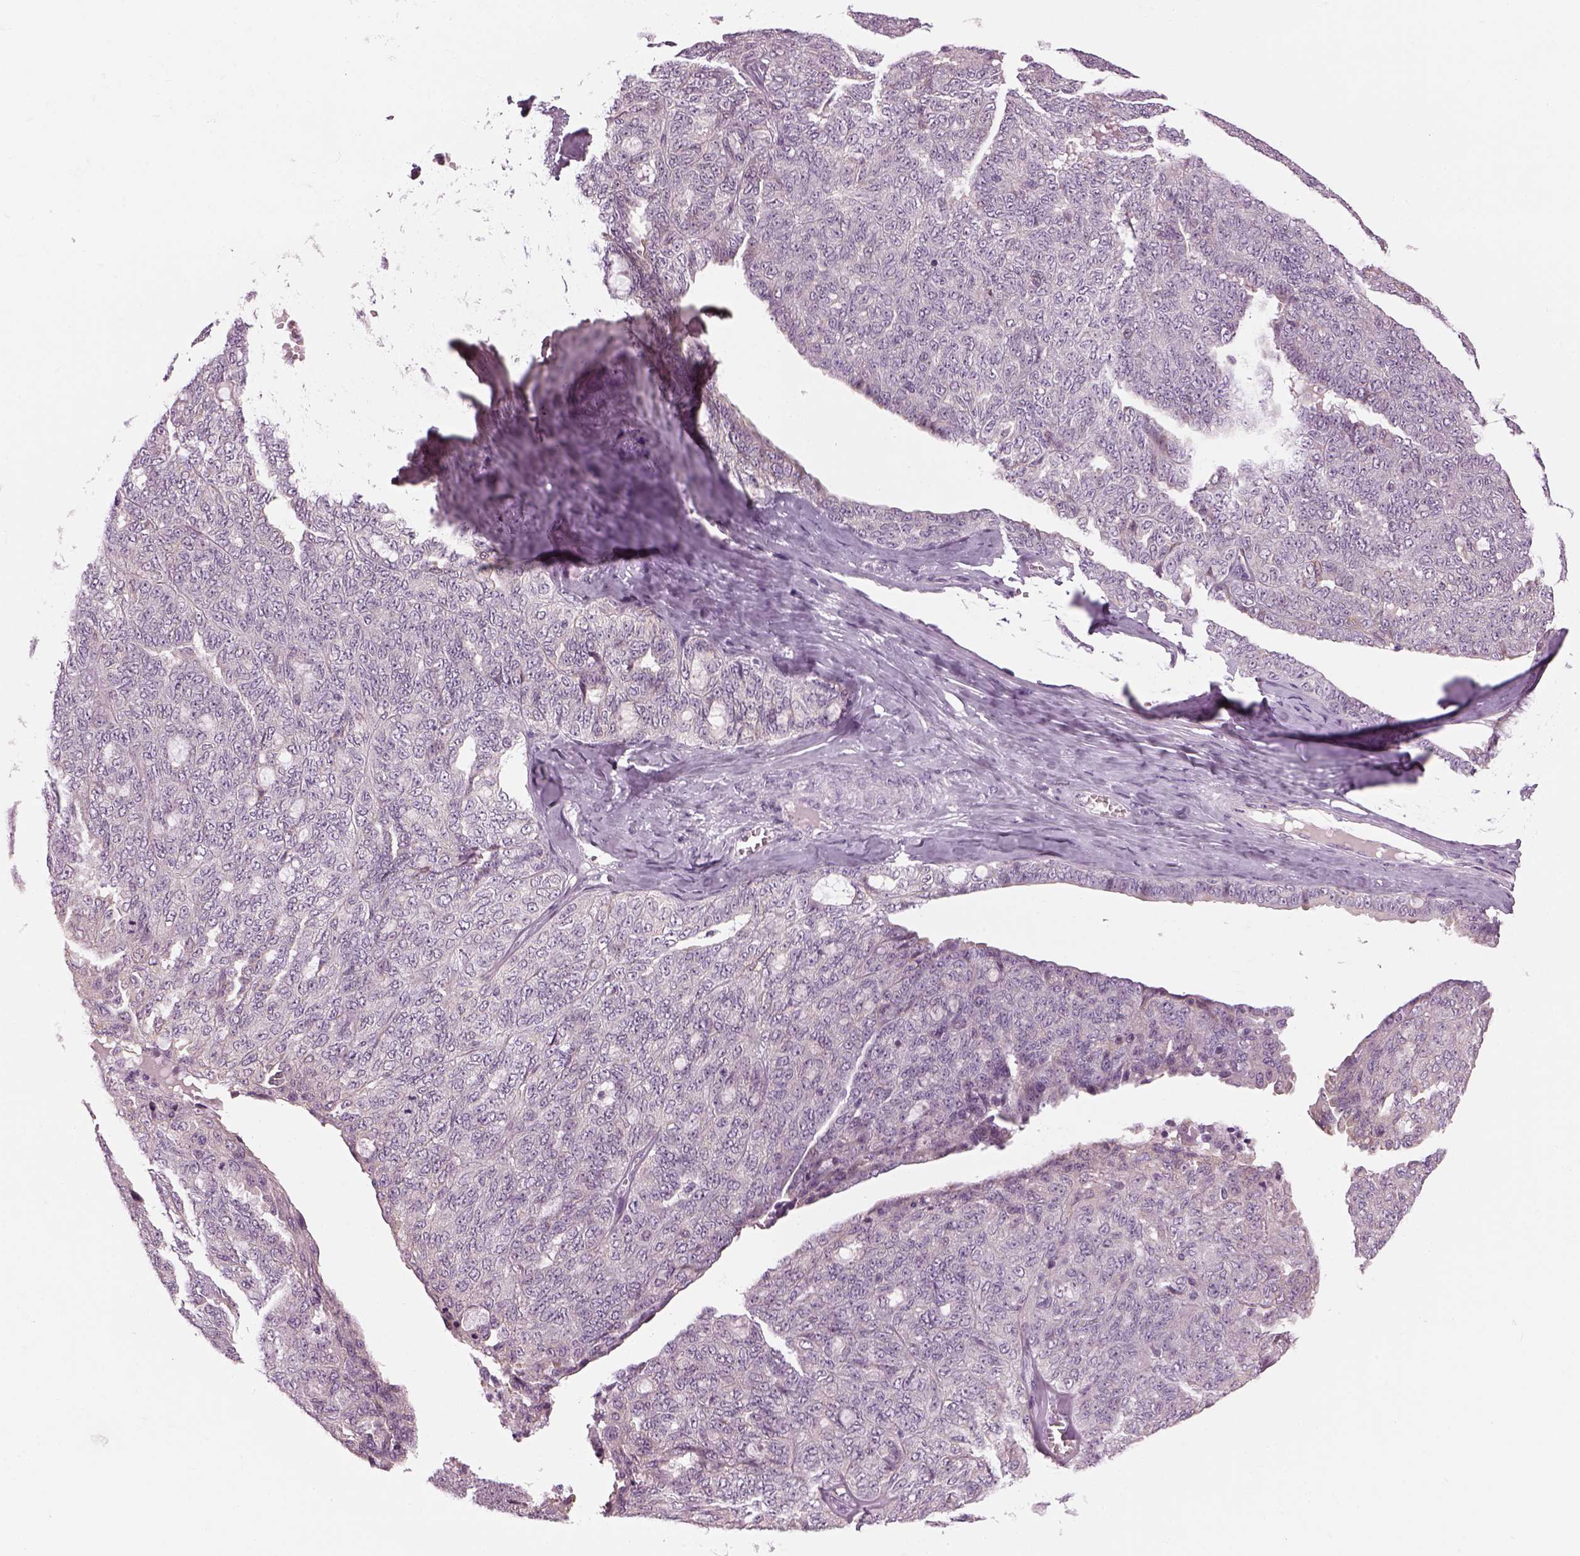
{"staining": {"intensity": "negative", "quantity": "none", "location": "none"}, "tissue": "ovarian cancer", "cell_type": "Tumor cells", "image_type": "cancer", "snomed": [{"axis": "morphology", "description": "Cystadenocarcinoma, serous, NOS"}, {"axis": "topography", "description": "Ovary"}], "caption": "DAB (3,3'-diaminobenzidine) immunohistochemical staining of ovarian cancer (serous cystadenocarcinoma) exhibits no significant positivity in tumor cells.", "gene": "LRRIQ3", "patient": {"sex": "female", "age": 71}}